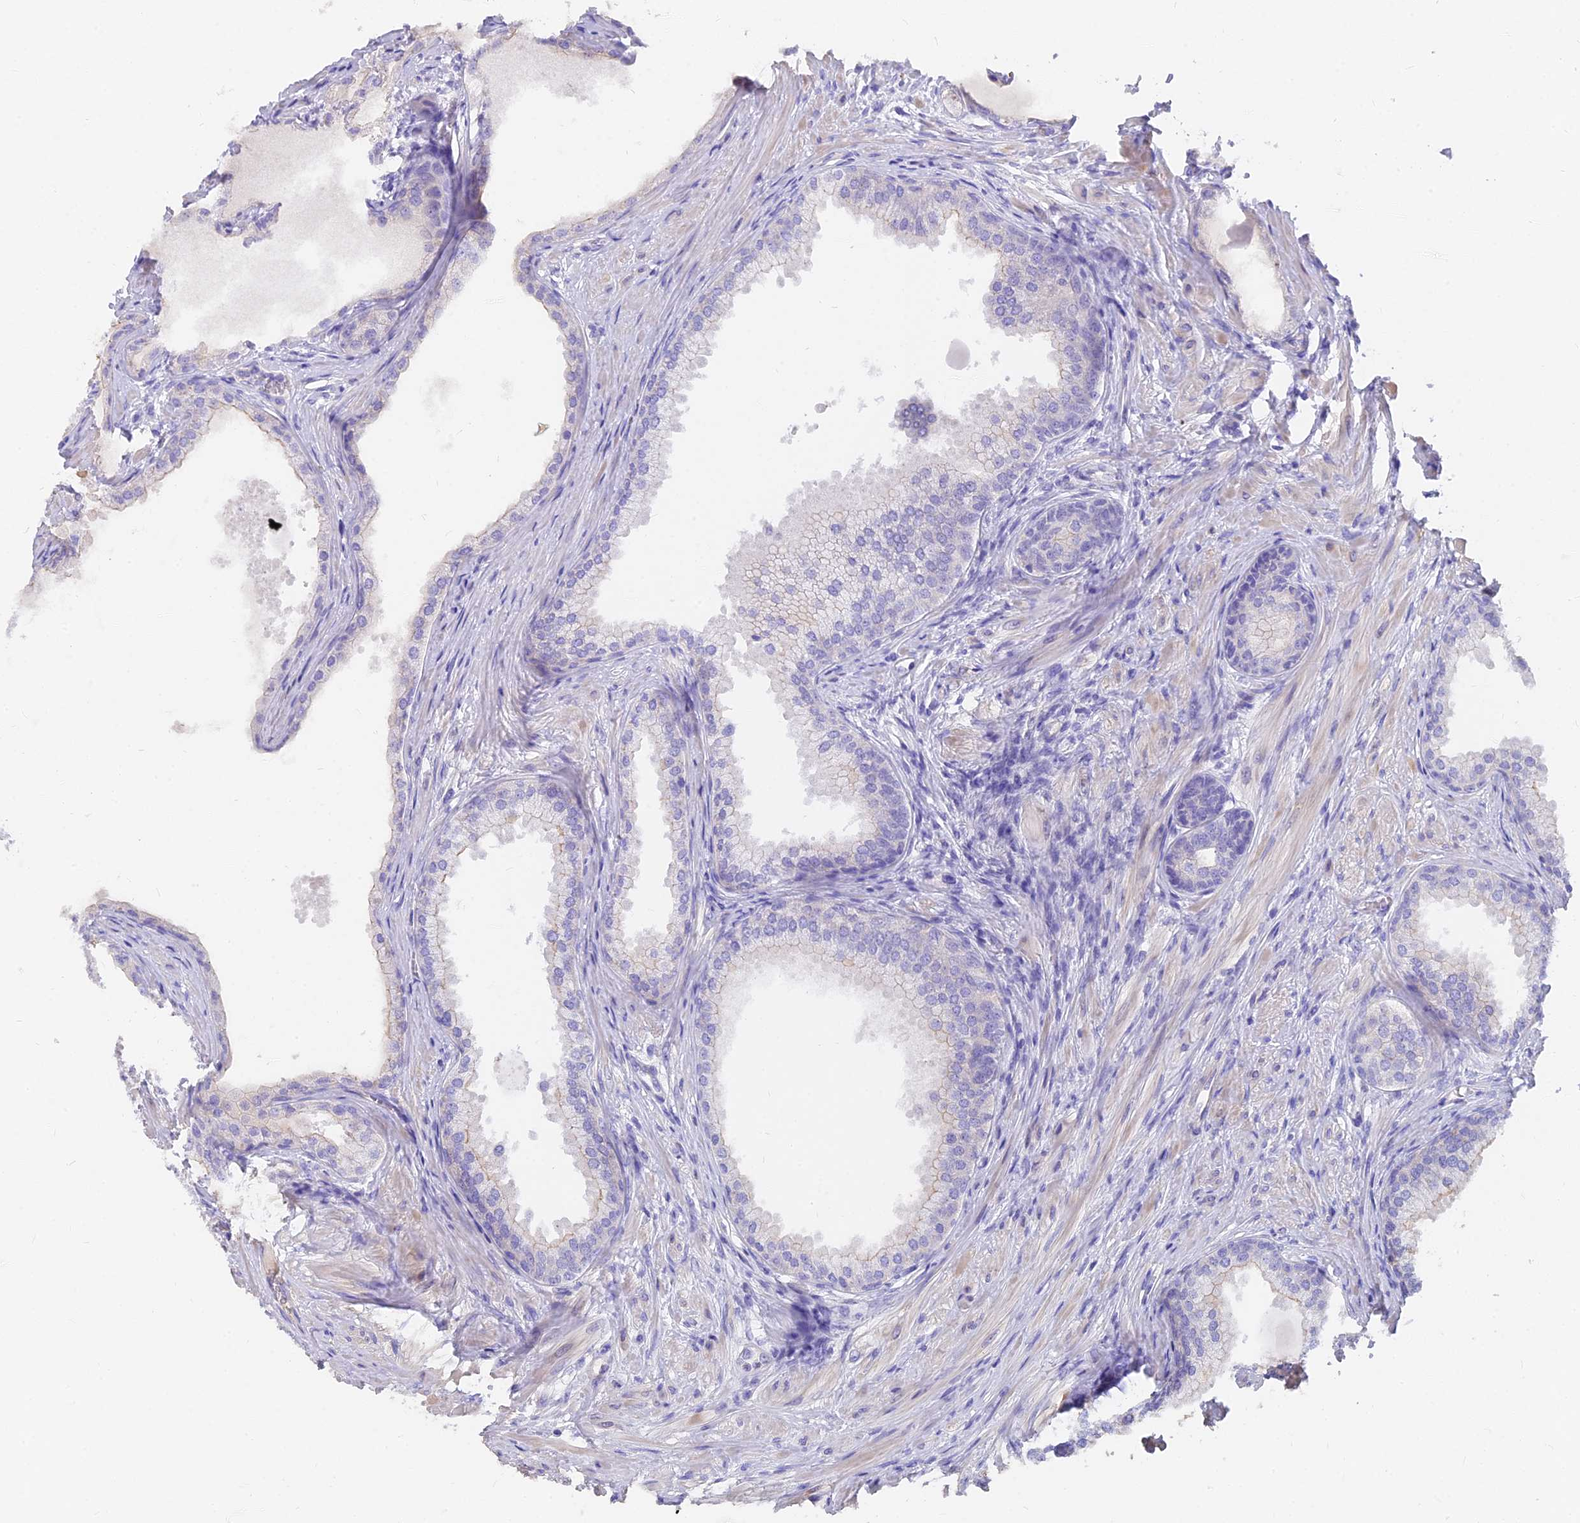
{"staining": {"intensity": "negative", "quantity": "none", "location": "none"}, "tissue": "prostate cancer", "cell_type": "Tumor cells", "image_type": "cancer", "snomed": [{"axis": "morphology", "description": "Adenocarcinoma, High grade"}, {"axis": "topography", "description": "Prostate"}], "caption": "The histopathology image reveals no staining of tumor cells in high-grade adenocarcinoma (prostate).", "gene": "FAM168B", "patient": {"sex": "male", "age": 59}}